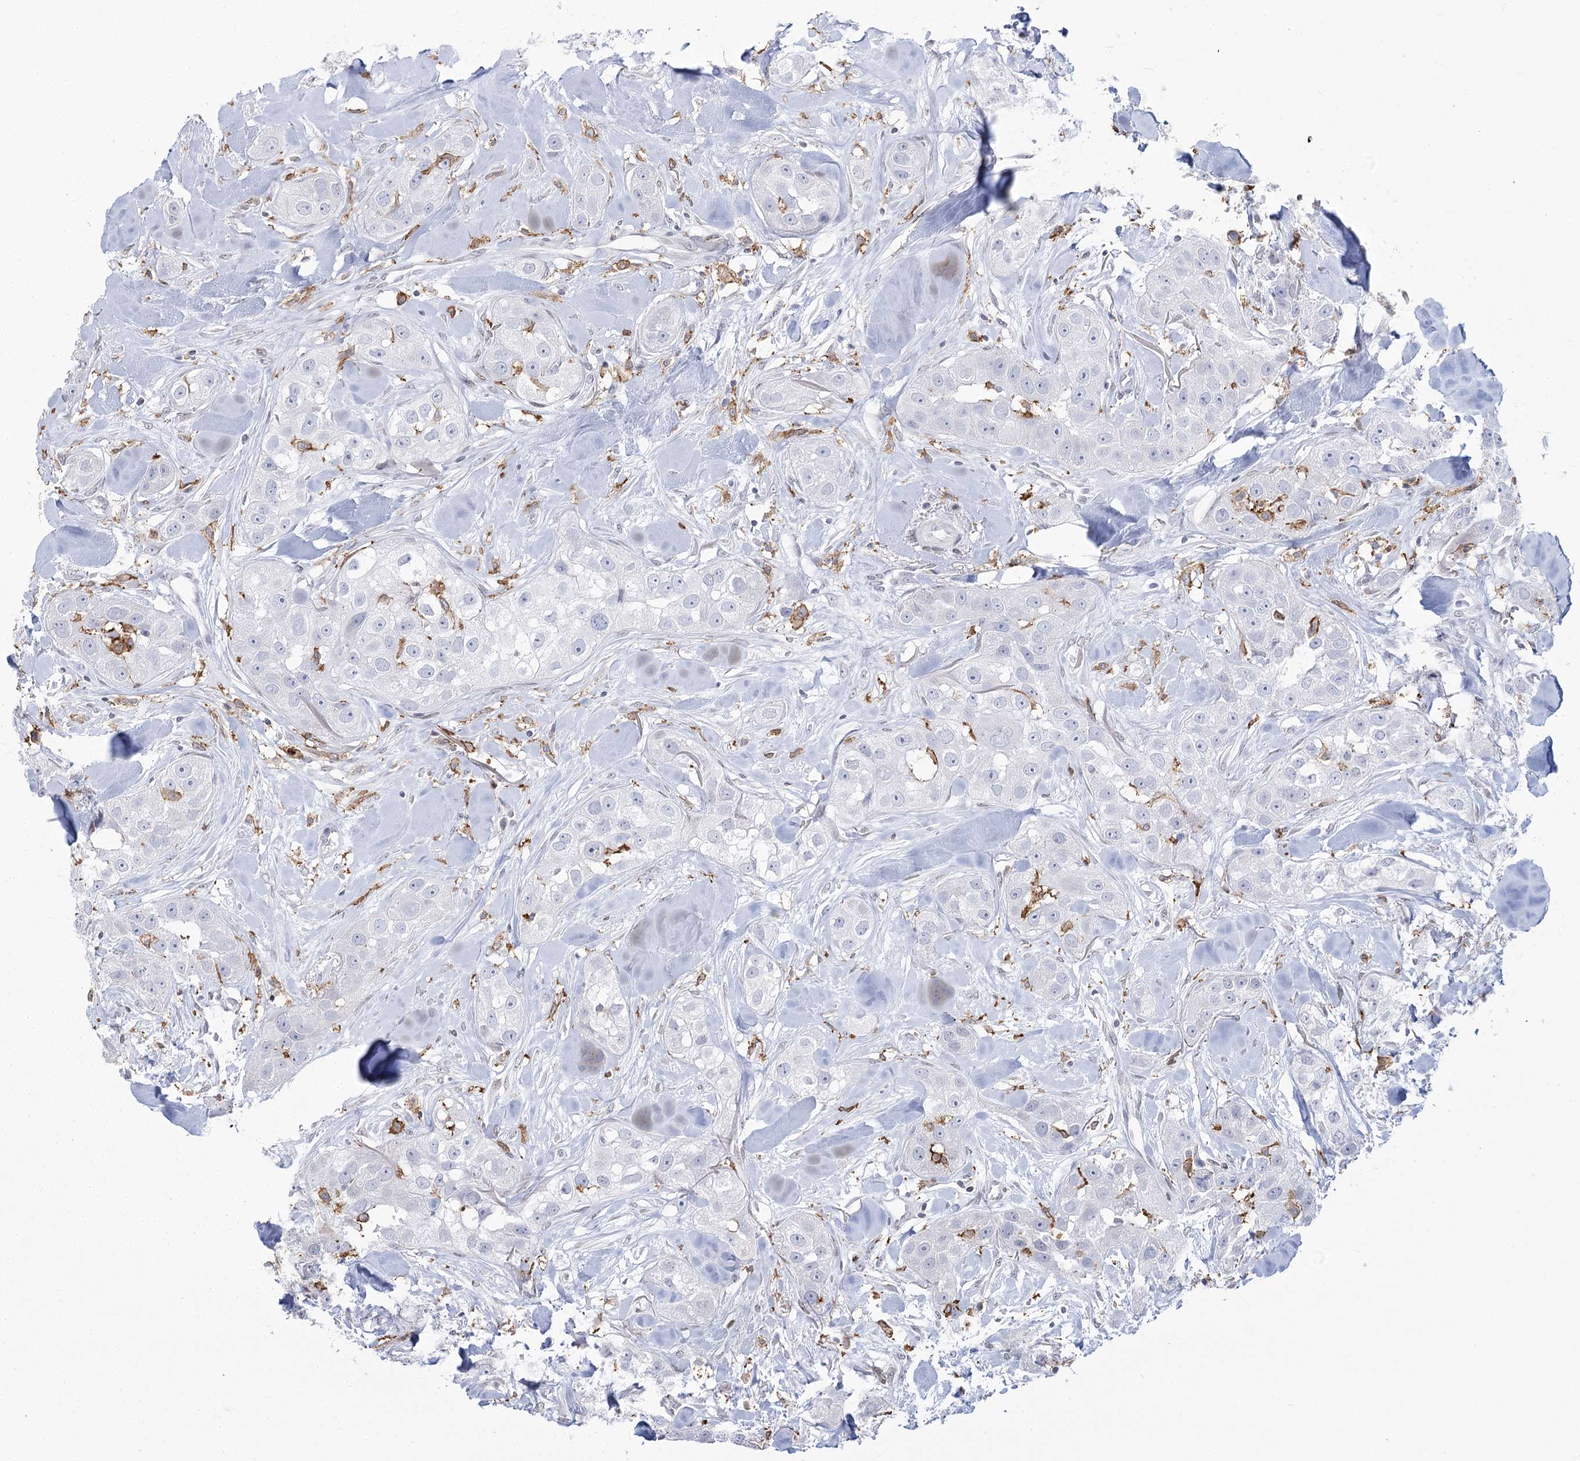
{"staining": {"intensity": "negative", "quantity": "none", "location": "none"}, "tissue": "head and neck cancer", "cell_type": "Tumor cells", "image_type": "cancer", "snomed": [{"axis": "morphology", "description": "Normal tissue, NOS"}, {"axis": "morphology", "description": "Squamous cell carcinoma, NOS"}, {"axis": "topography", "description": "Skeletal muscle"}, {"axis": "topography", "description": "Head-Neck"}], "caption": "Tumor cells show no significant protein positivity in head and neck cancer.", "gene": "C11orf1", "patient": {"sex": "male", "age": 51}}